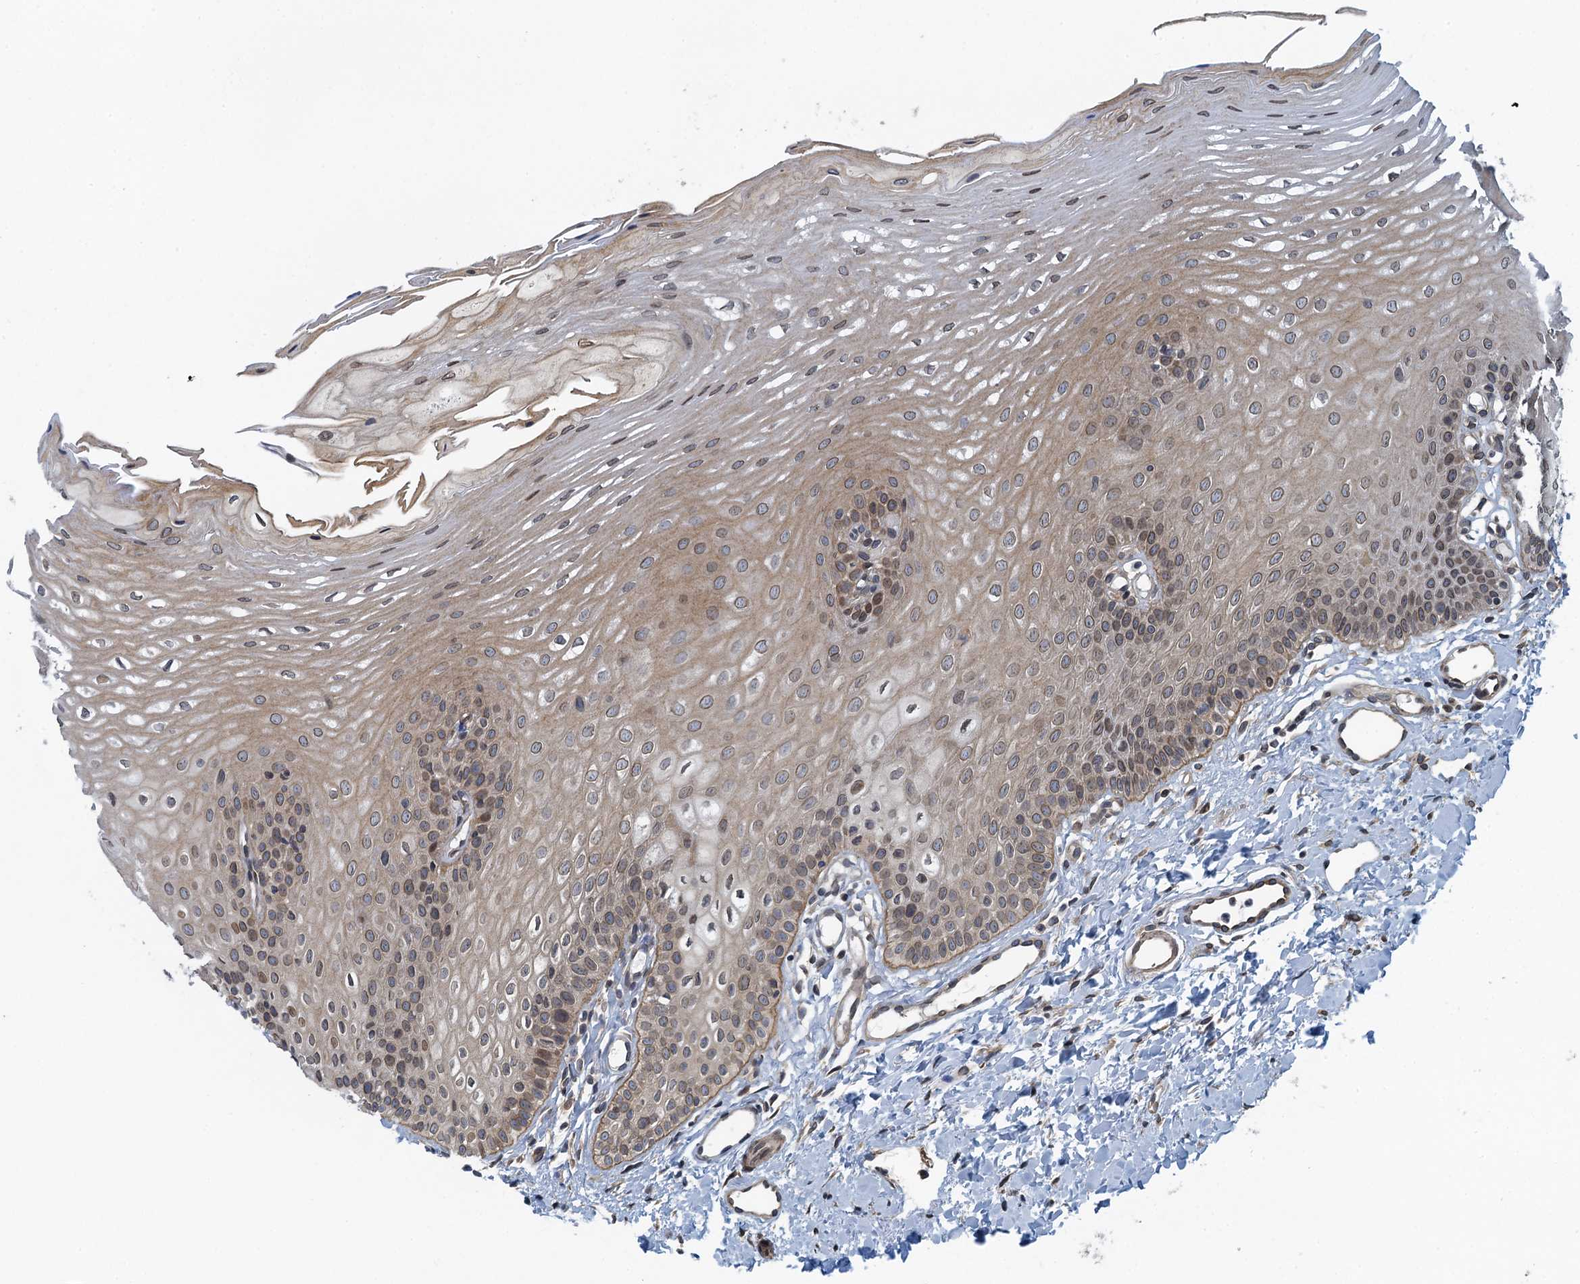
{"staining": {"intensity": "moderate", "quantity": "25%-75%", "location": "cytoplasmic/membranous,nuclear"}, "tissue": "oral mucosa", "cell_type": "Squamous epithelial cells", "image_type": "normal", "snomed": [{"axis": "morphology", "description": "Normal tissue, NOS"}, {"axis": "topography", "description": "Oral tissue"}], "caption": "Immunohistochemical staining of unremarkable oral mucosa shows medium levels of moderate cytoplasmic/membranous,nuclear positivity in approximately 25%-75% of squamous epithelial cells. The staining was performed using DAB (3,3'-diaminobenzidine), with brown indicating positive protein expression. Nuclei are stained blue with hematoxylin.", "gene": "CCDC34", "patient": {"sex": "female", "age": 39}}